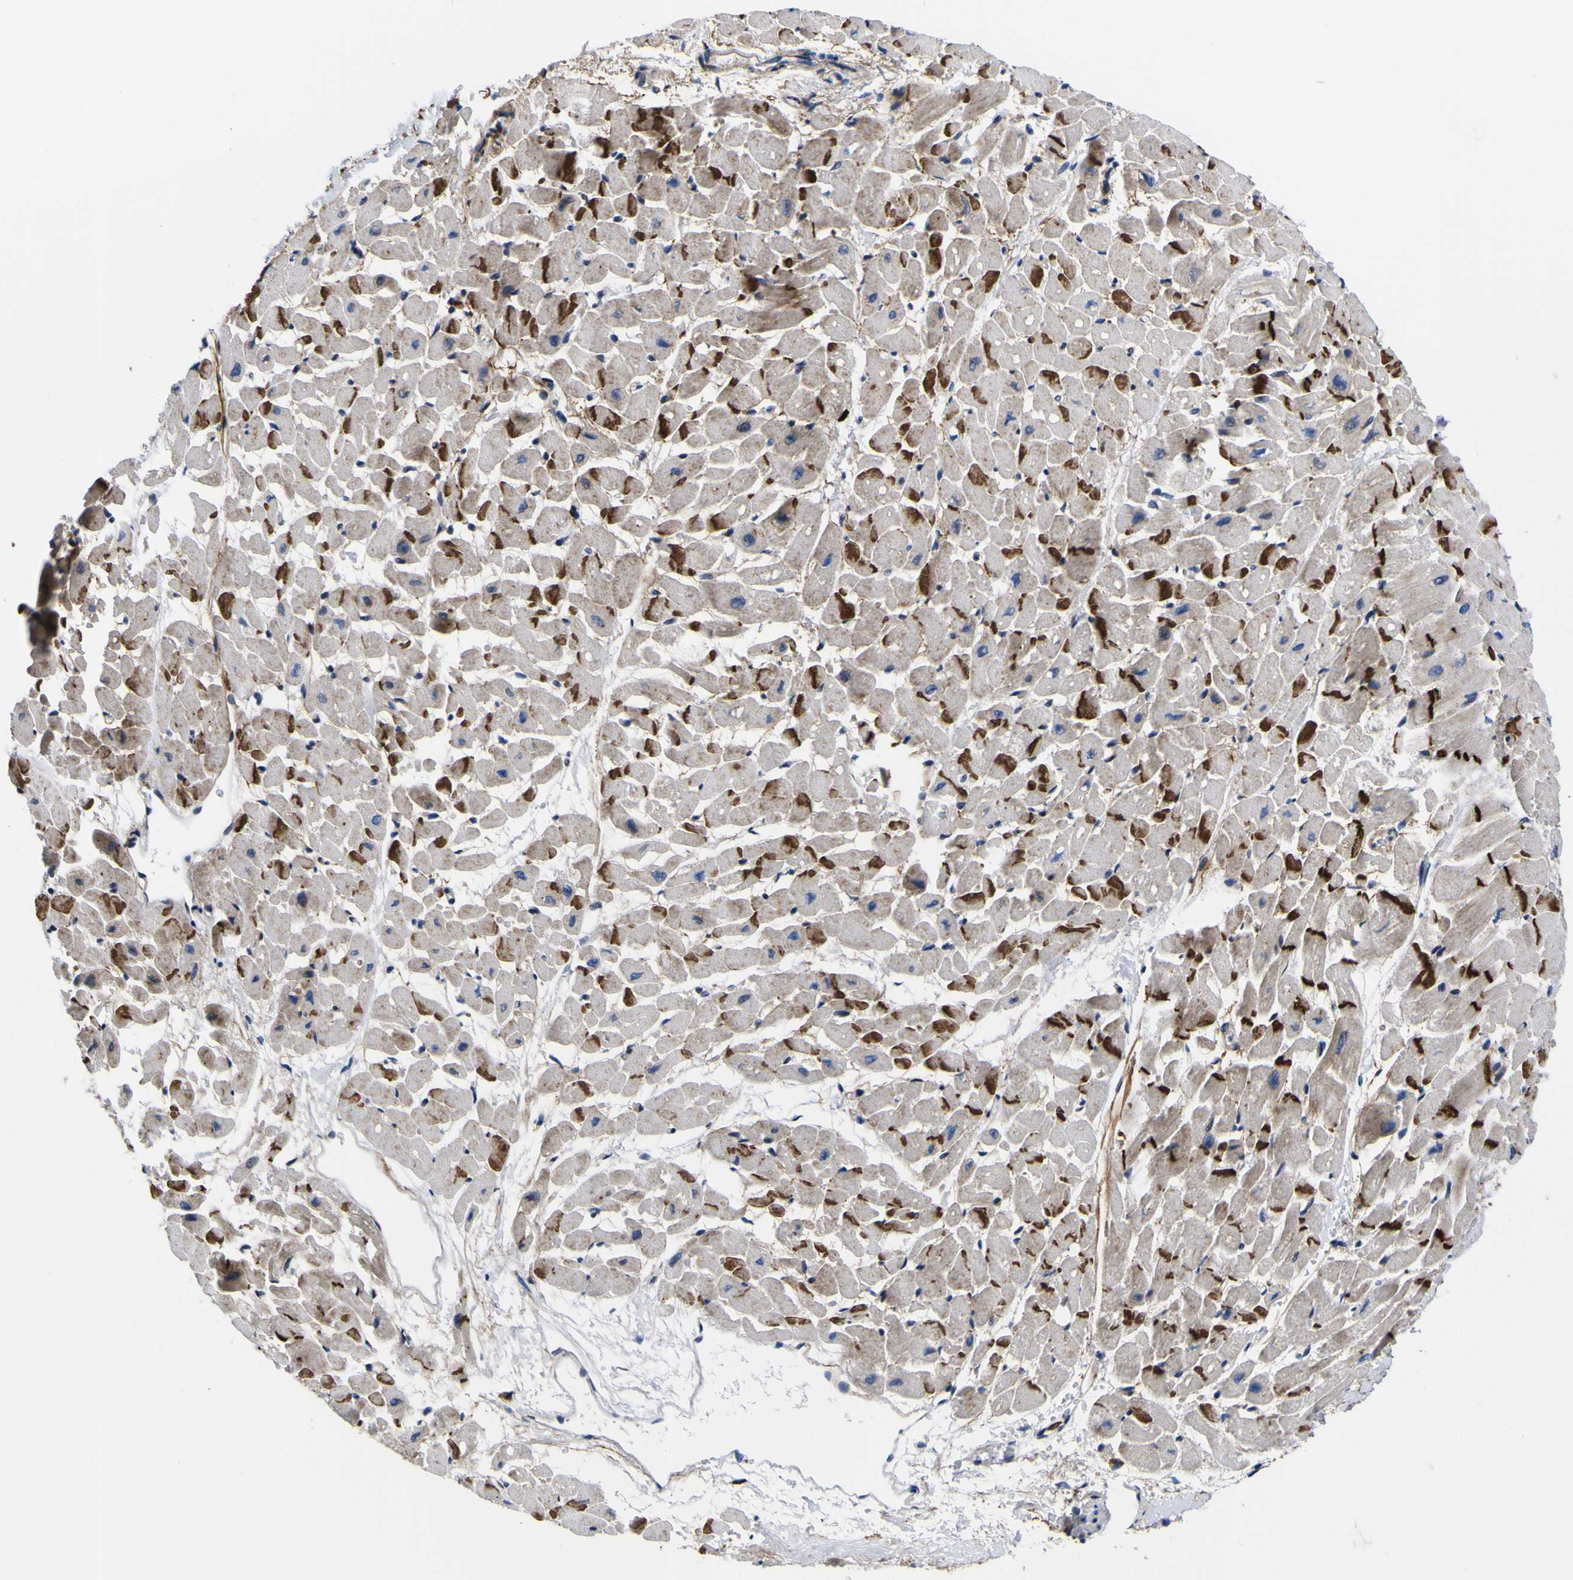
{"staining": {"intensity": "strong", "quantity": ">75%", "location": "cytoplasmic/membranous"}, "tissue": "heart muscle", "cell_type": "Cardiomyocytes", "image_type": "normal", "snomed": [{"axis": "morphology", "description": "Normal tissue, NOS"}, {"axis": "topography", "description": "Heart"}], "caption": "Immunohistochemical staining of benign heart muscle shows >75% levels of strong cytoplasmic/membranous protein positivity in approximately >75% of cardiomyocytes.", "gene": "SCD", "patient": {"sex": "male", "age": 45}}